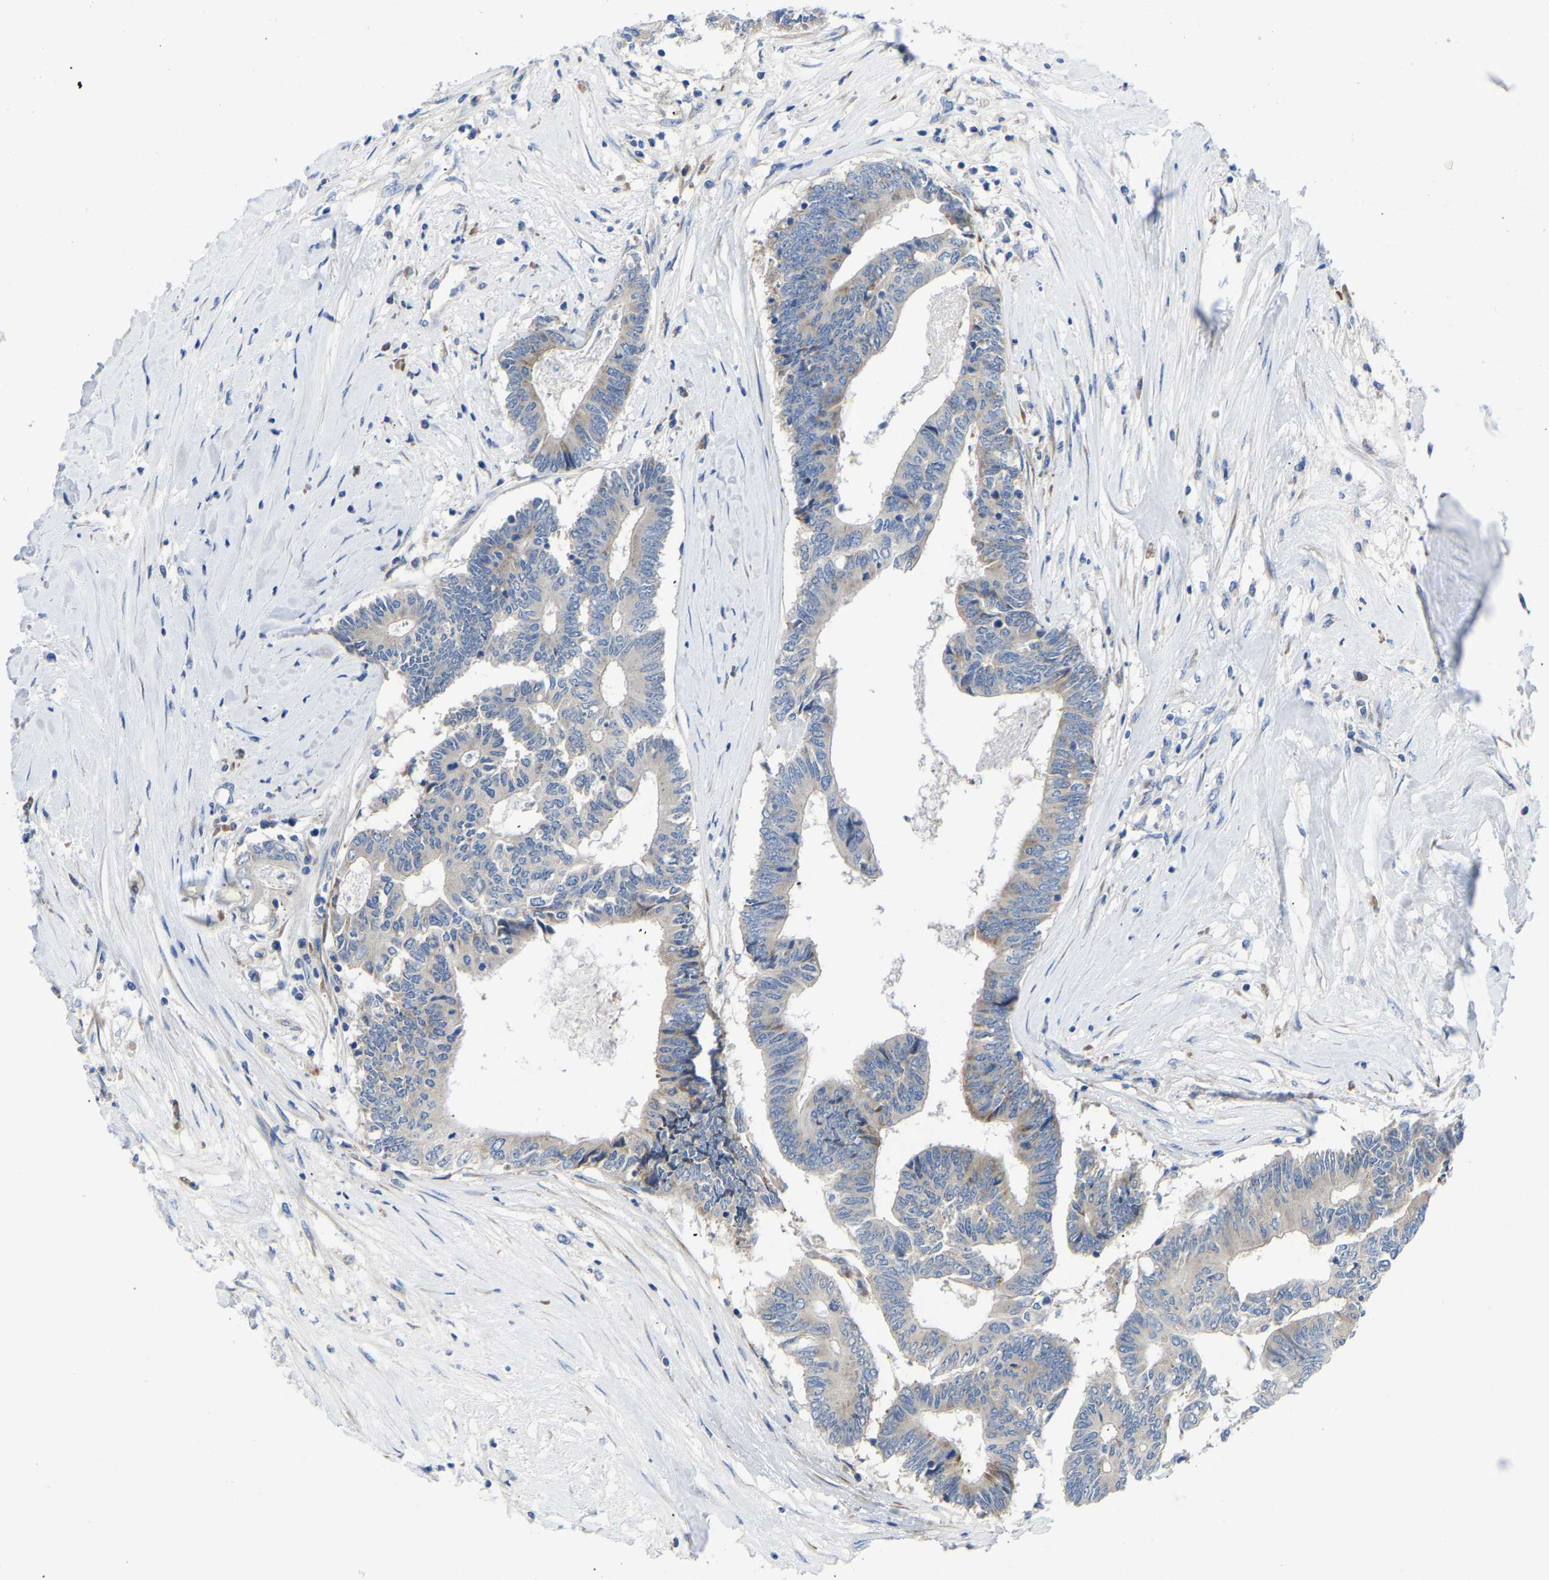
{"staining": {"intensity": "negative", "quantity": "none", "location": "none"}, "tissue": "colorectal cancer", "cell_type": "Tumor cells", "image_type": "cancer", "snomed": [{"axis": "morphology", "description": "Adenocarcinoma, NOS"}, {"axis": "topography", "description": "Rectum"}], "caption": "Immunohistochemistry (IHC) of human colorectal cancer (adenocarcinoma) shows no positivity in tumor cells.", "gene": "ABCA10", "patient": {"sex": "male", "age": 63}}